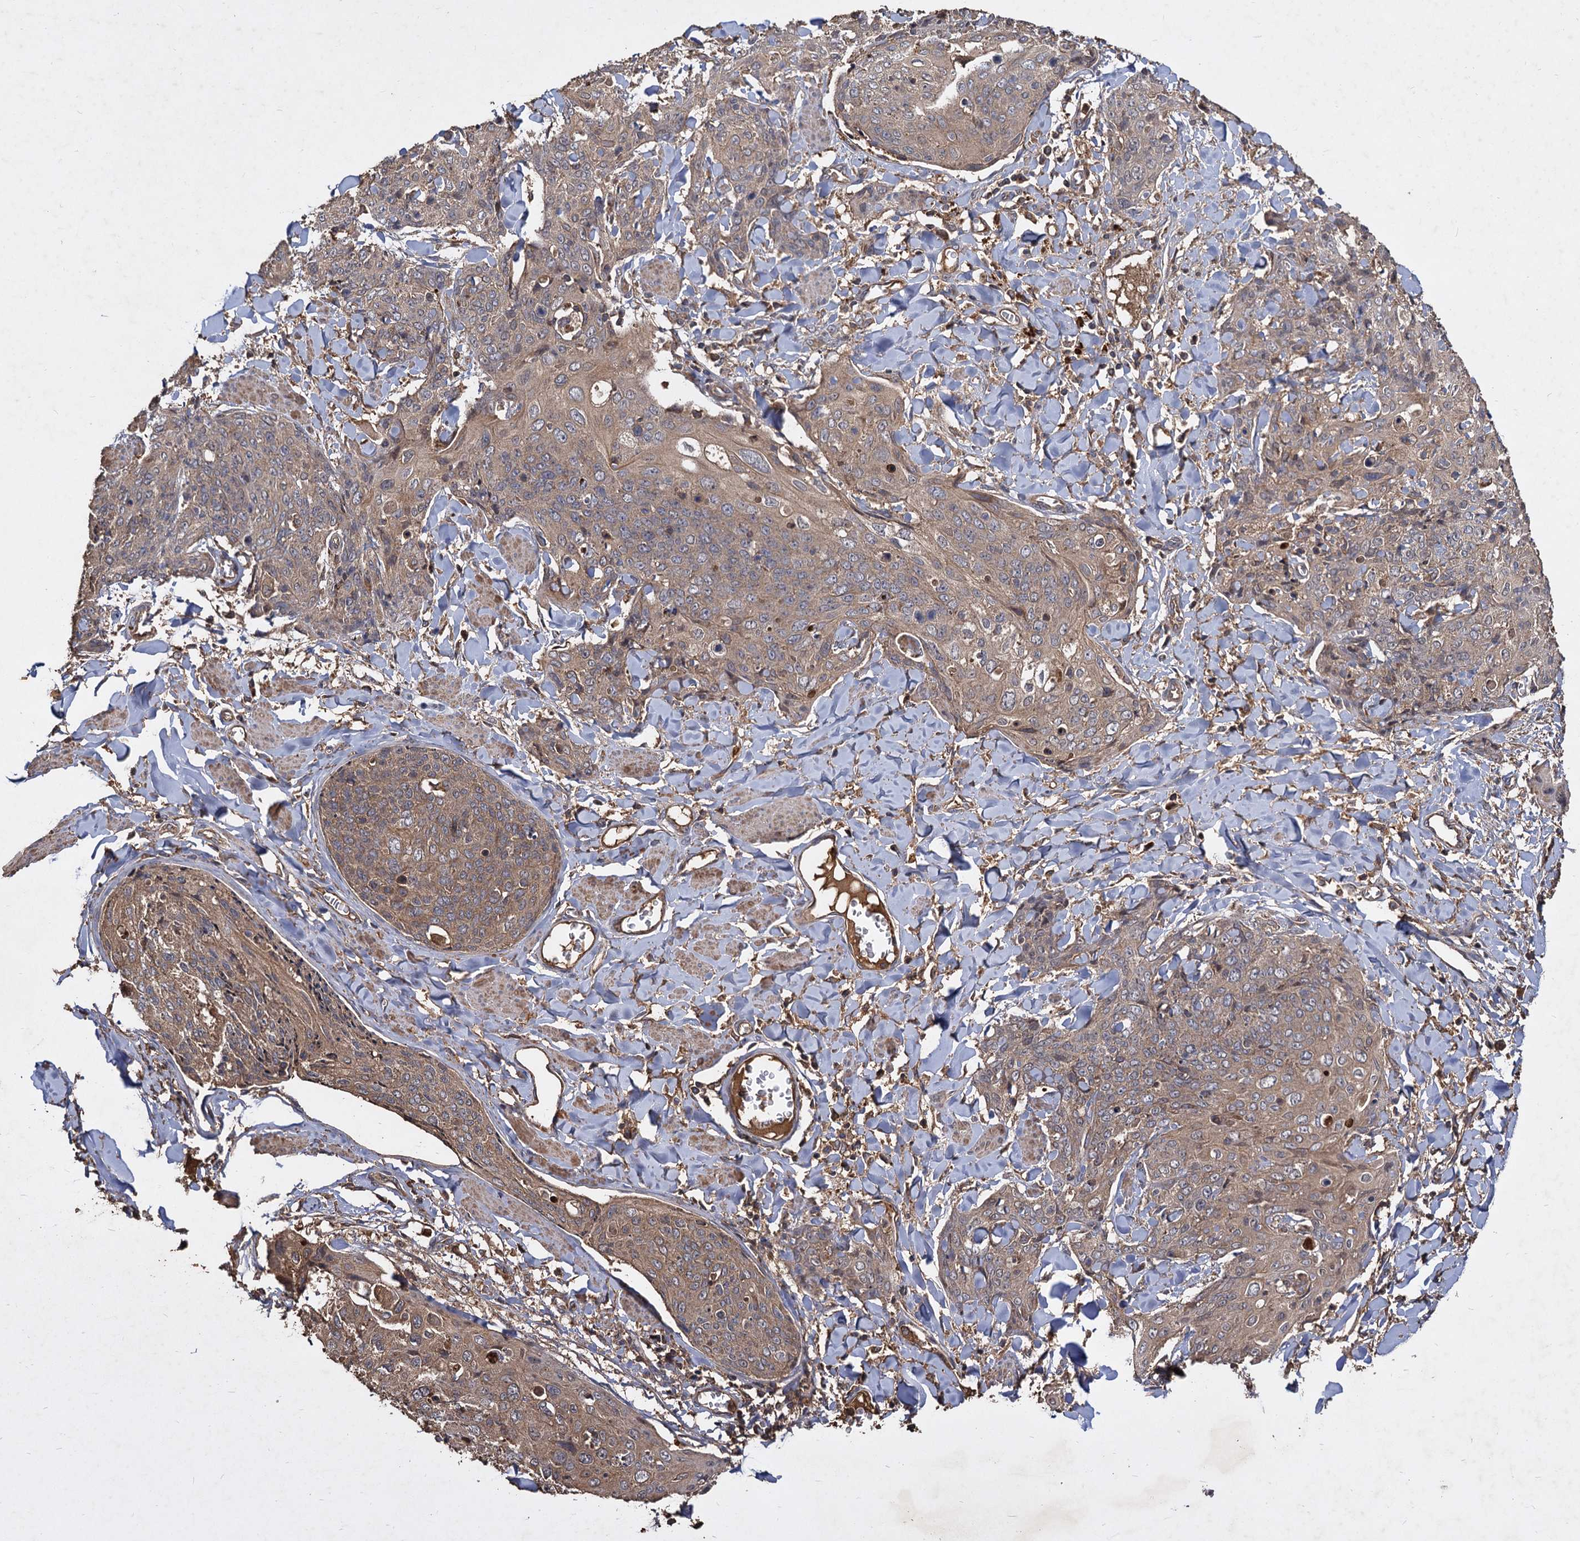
{"staining": {"intensity": "weak", "quantity": ">75%", "location": "cytoplasmic/membranous"}, "tissue": "skin cancer", "cell_type": "Tumor cells", "image_type": "cancer", "snomed": [{"axis": "morphology", "description": "Squamous cell carcinoma, NOS"}, {"axis": "topography", "description": "Skin"}, {"axis": "topography", "description": "Vulva"}], "caption": "Skin squamous cell carcinoma tissue reveals weak cytoplasmic/membranous staining in approximately >75% of tumor cells", "gene": "GCLC", "patient": {"sex": "female", "age": 85}}